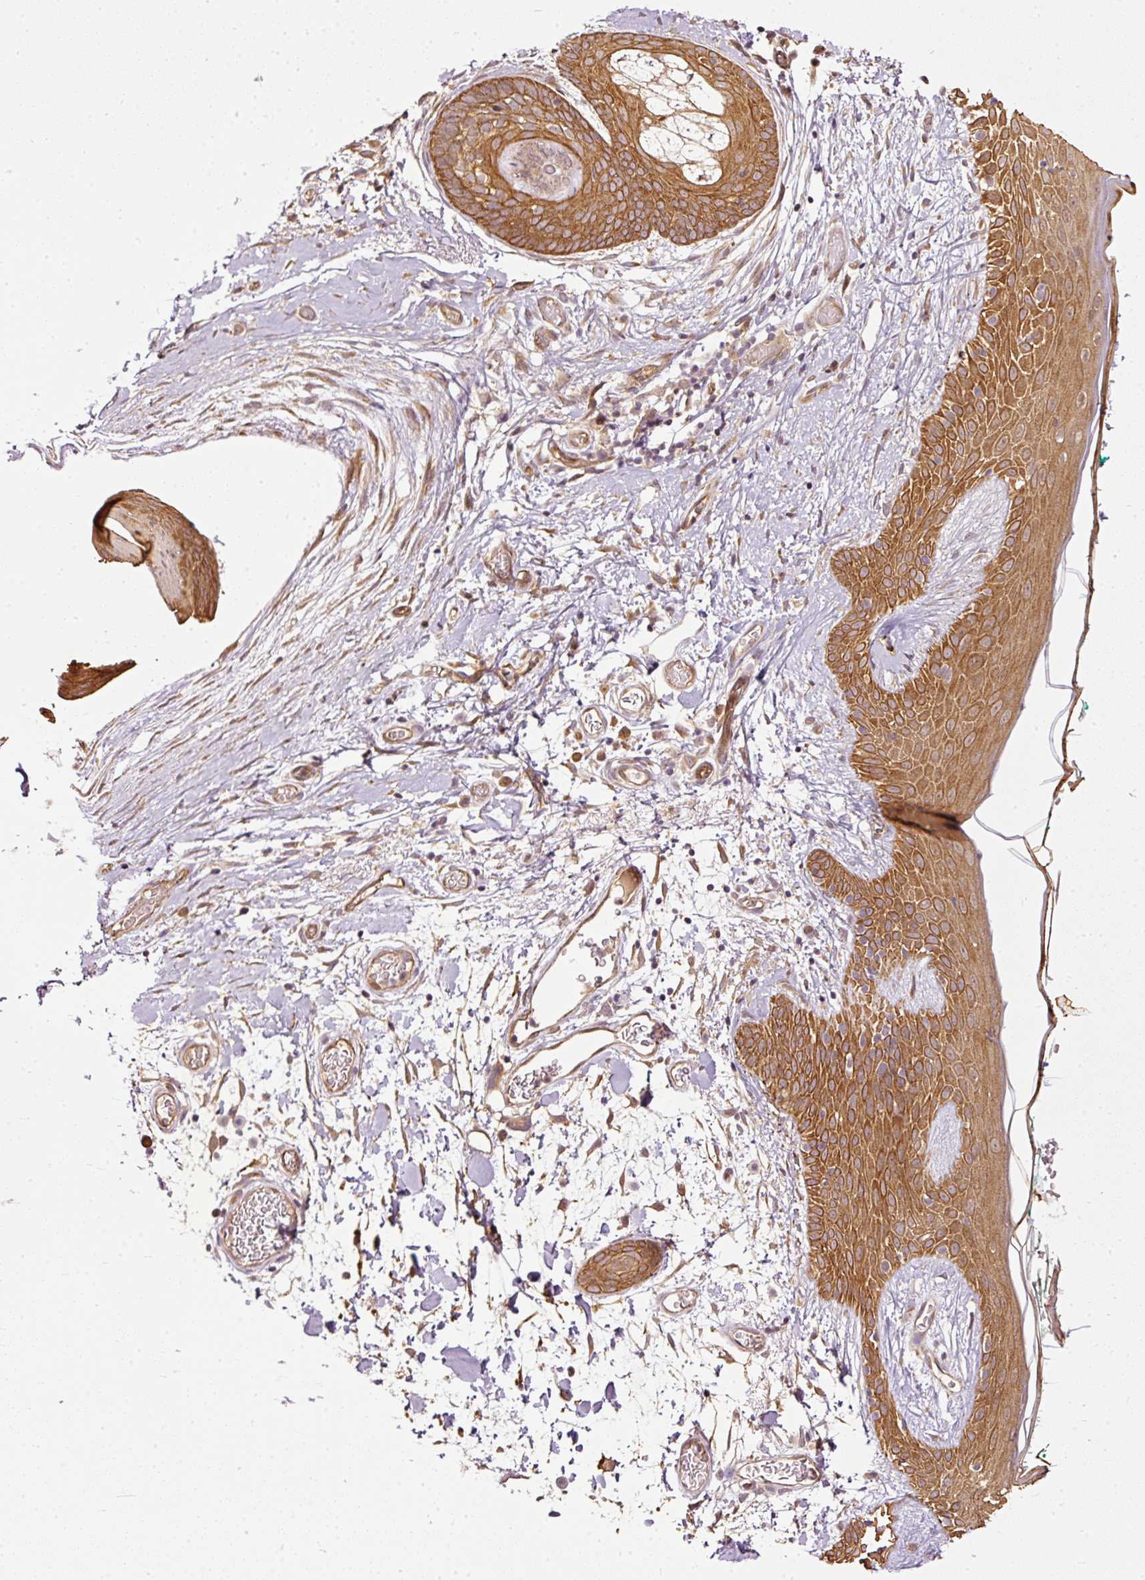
{"staining": {"intensity": "moderate", "quantity": "25%-75%", "location": "cytoplasmic/membranous"}, "tissue": "skin", "cell_type": "Fibroblasts", "image_type": "normal", "snomed": [{"axis": "morphology", "description": "Normal tissue, NOS"}, {"axis": "topography", "description": "Skin"}], "caption": "Human skin stained with a brown dye shows moderate cytoplasmic/membranous positive expression in approximately 25%-75% of fibroblasts.", "gene": "MIF4GD", "patient": {"sex": "male", "age": 79}}